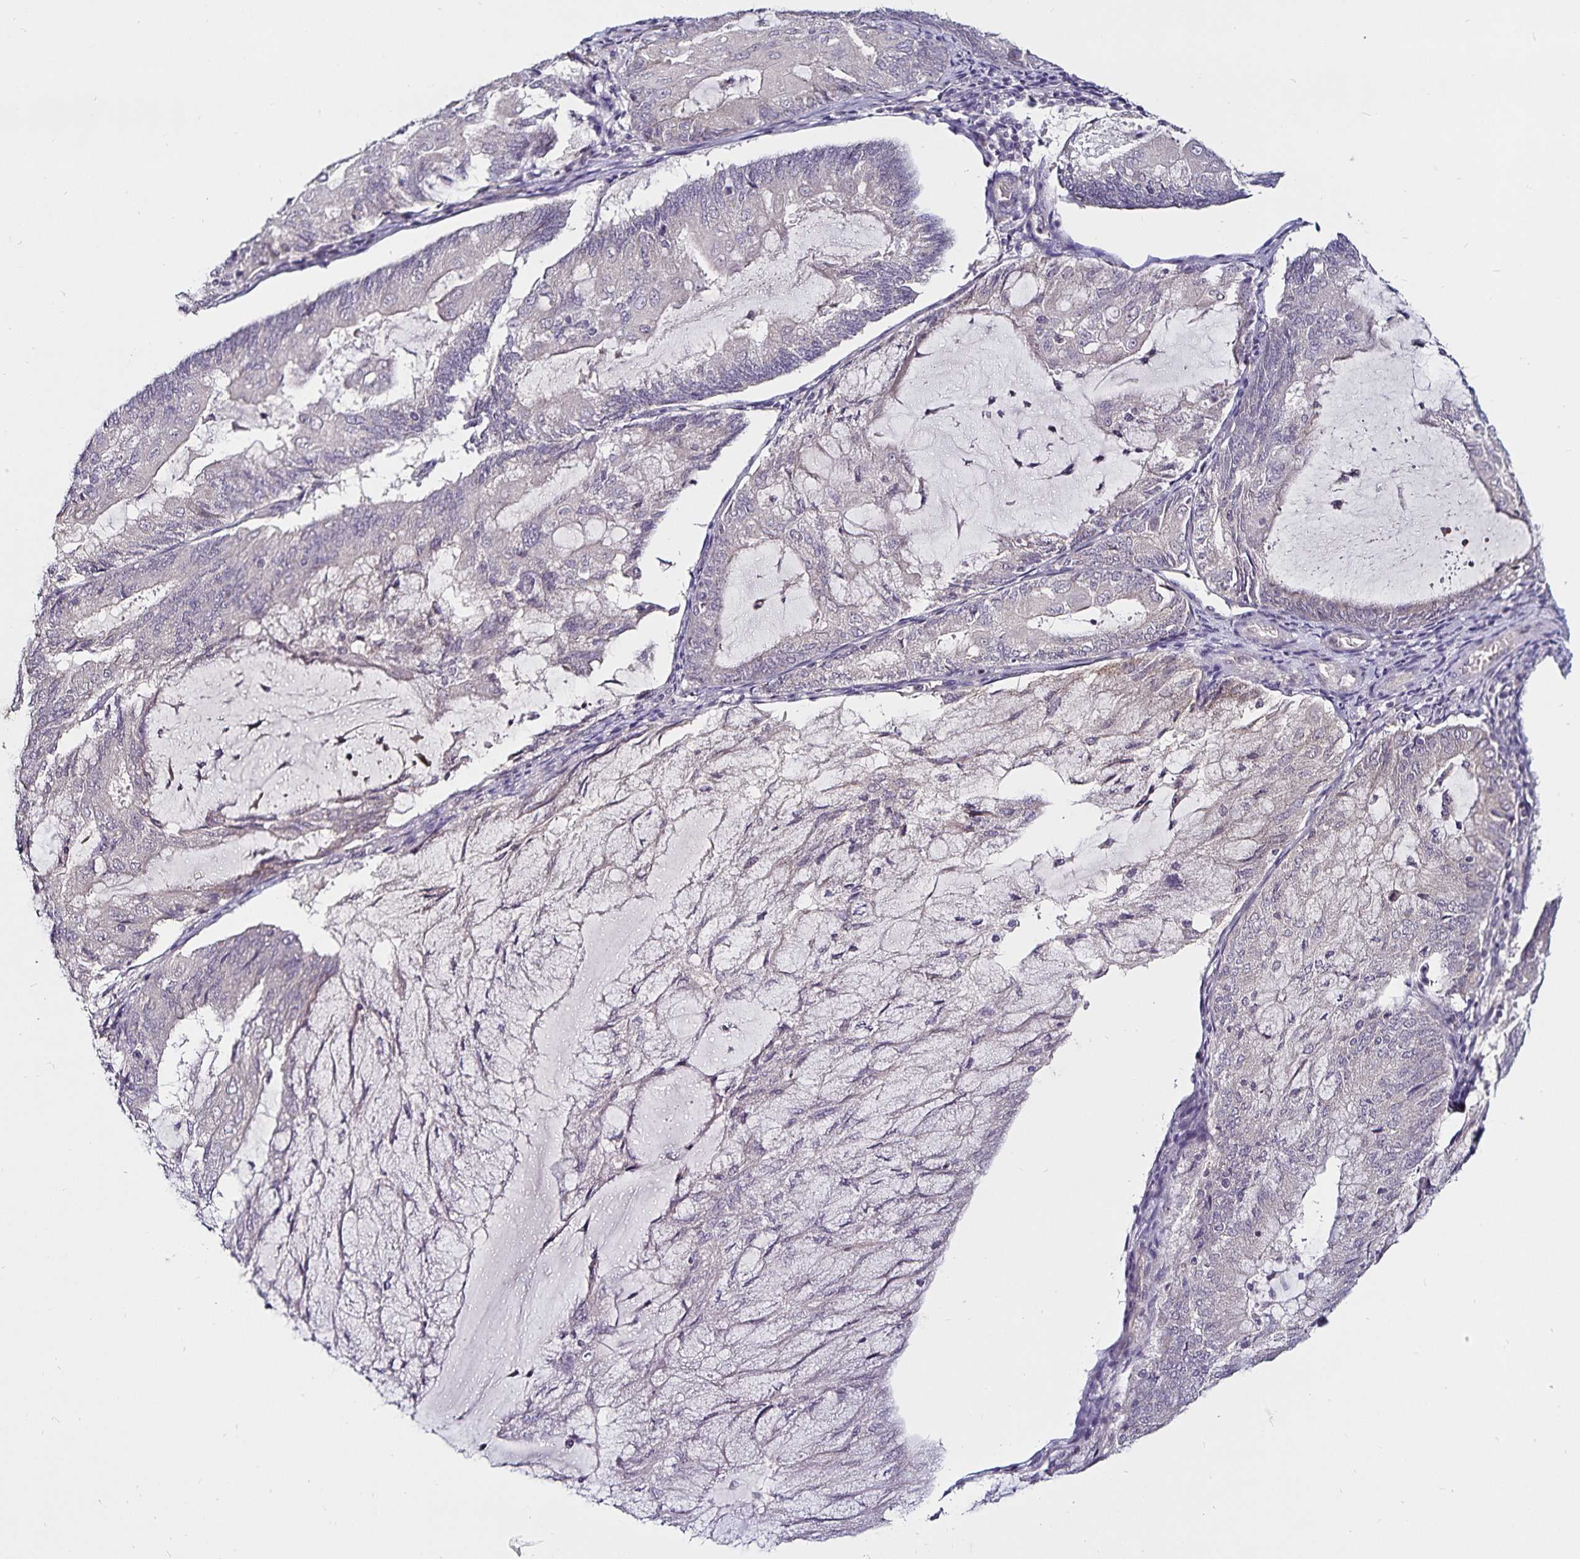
{"staining": {"intensity": "weak", "quantity": "<25%", "location": "cytoplasmic/membranous"}, "tissue": "endometrial cancer", "cell_type": "Tumor cells", "image_type": "cancer", "snomed": [{"axis": "morphology", "description": "Adenocarcinoma, NOS"}, {"axis": "topography", "description": "Endometrium"}], "caption": "Immunohistochemistry of human endometrial cancer (adenocarcinoma) demonstrates no positivity in tumor cells. (IHC, brightfield microscopy, high magnification).", "gene": "ACSL5", "patient": {"sex": "female", "age": 81}}